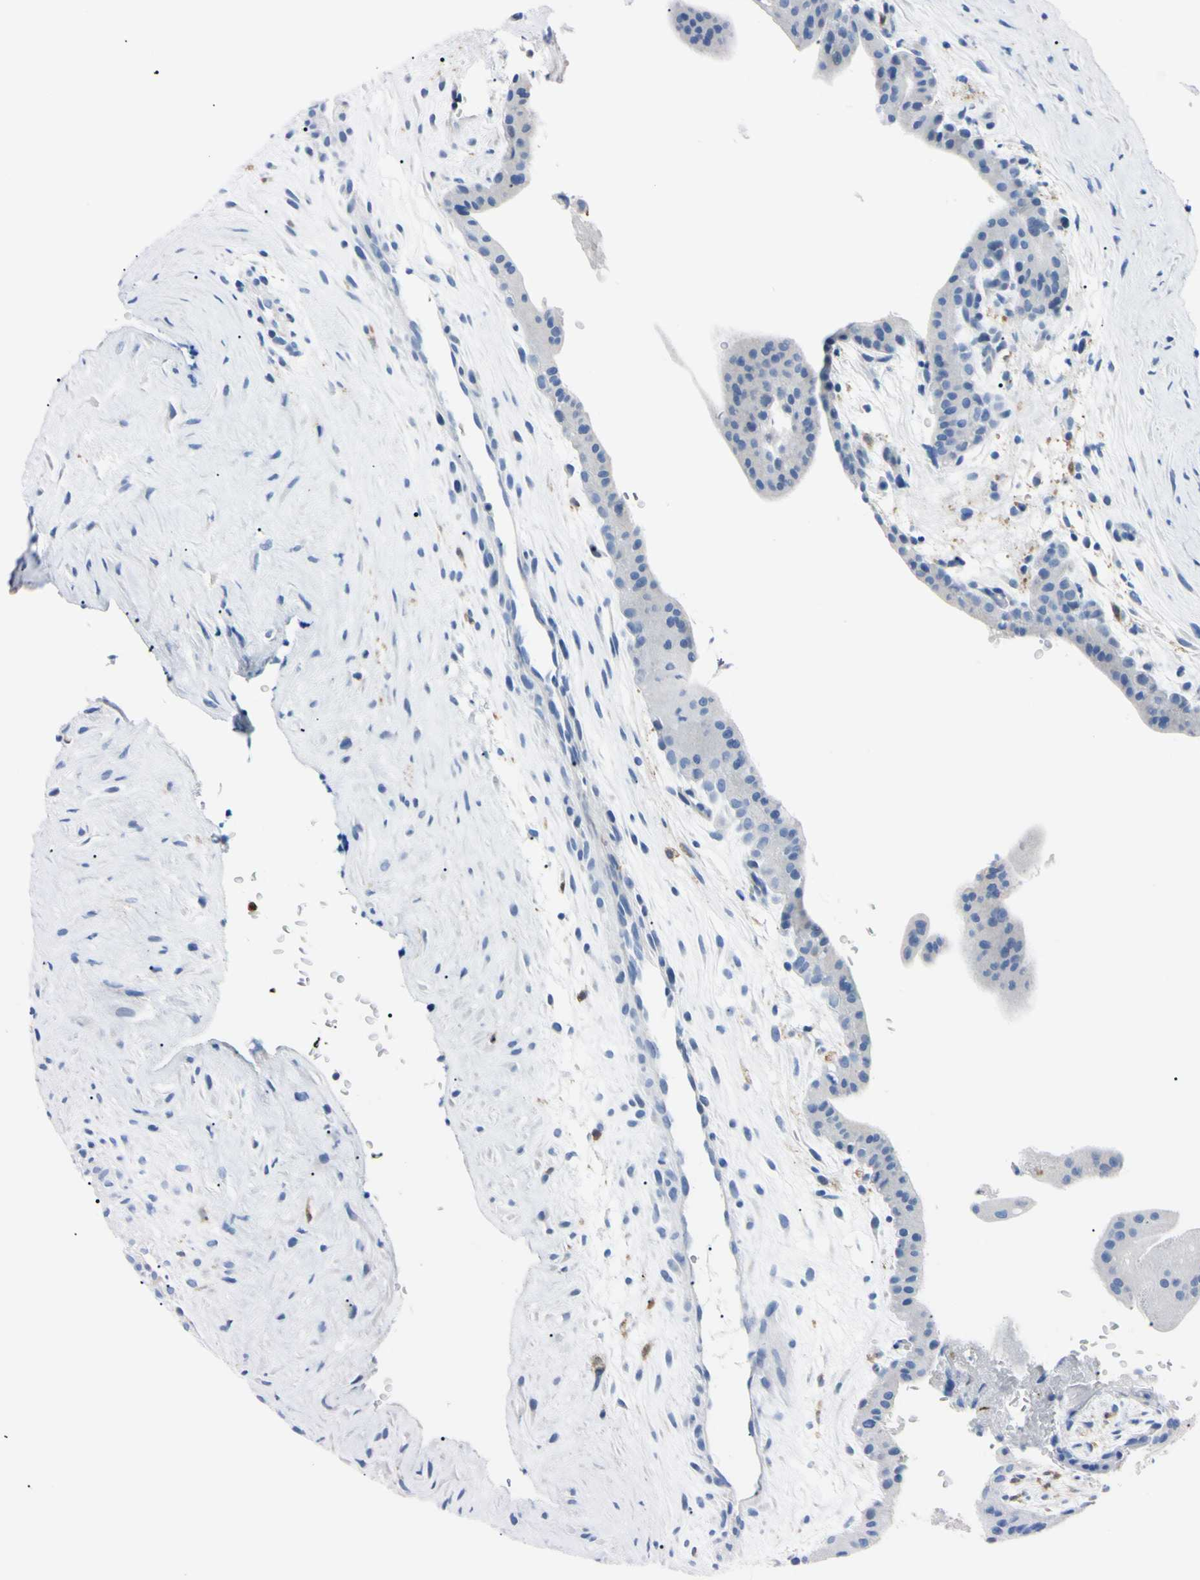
{"staining": {"intensity": "negative", "quantity": "none", "location": "none"}, "tissue": "placenta", "cell_type": "Trophoblastic cells", "image_type": "normal", "snomed": [{"axis": "morphology", "description": "Normal tissue, NOS"}, {"axis": "topography", "description": "Placenta"}], "caption": "Immunohistochemistry (IHC) image of normal placenta stained for a protein (brown), which reveals no positivity in trophoblastic cells.", "gene": "NCF4", "patient": {"sex": "female", "age": 35}}